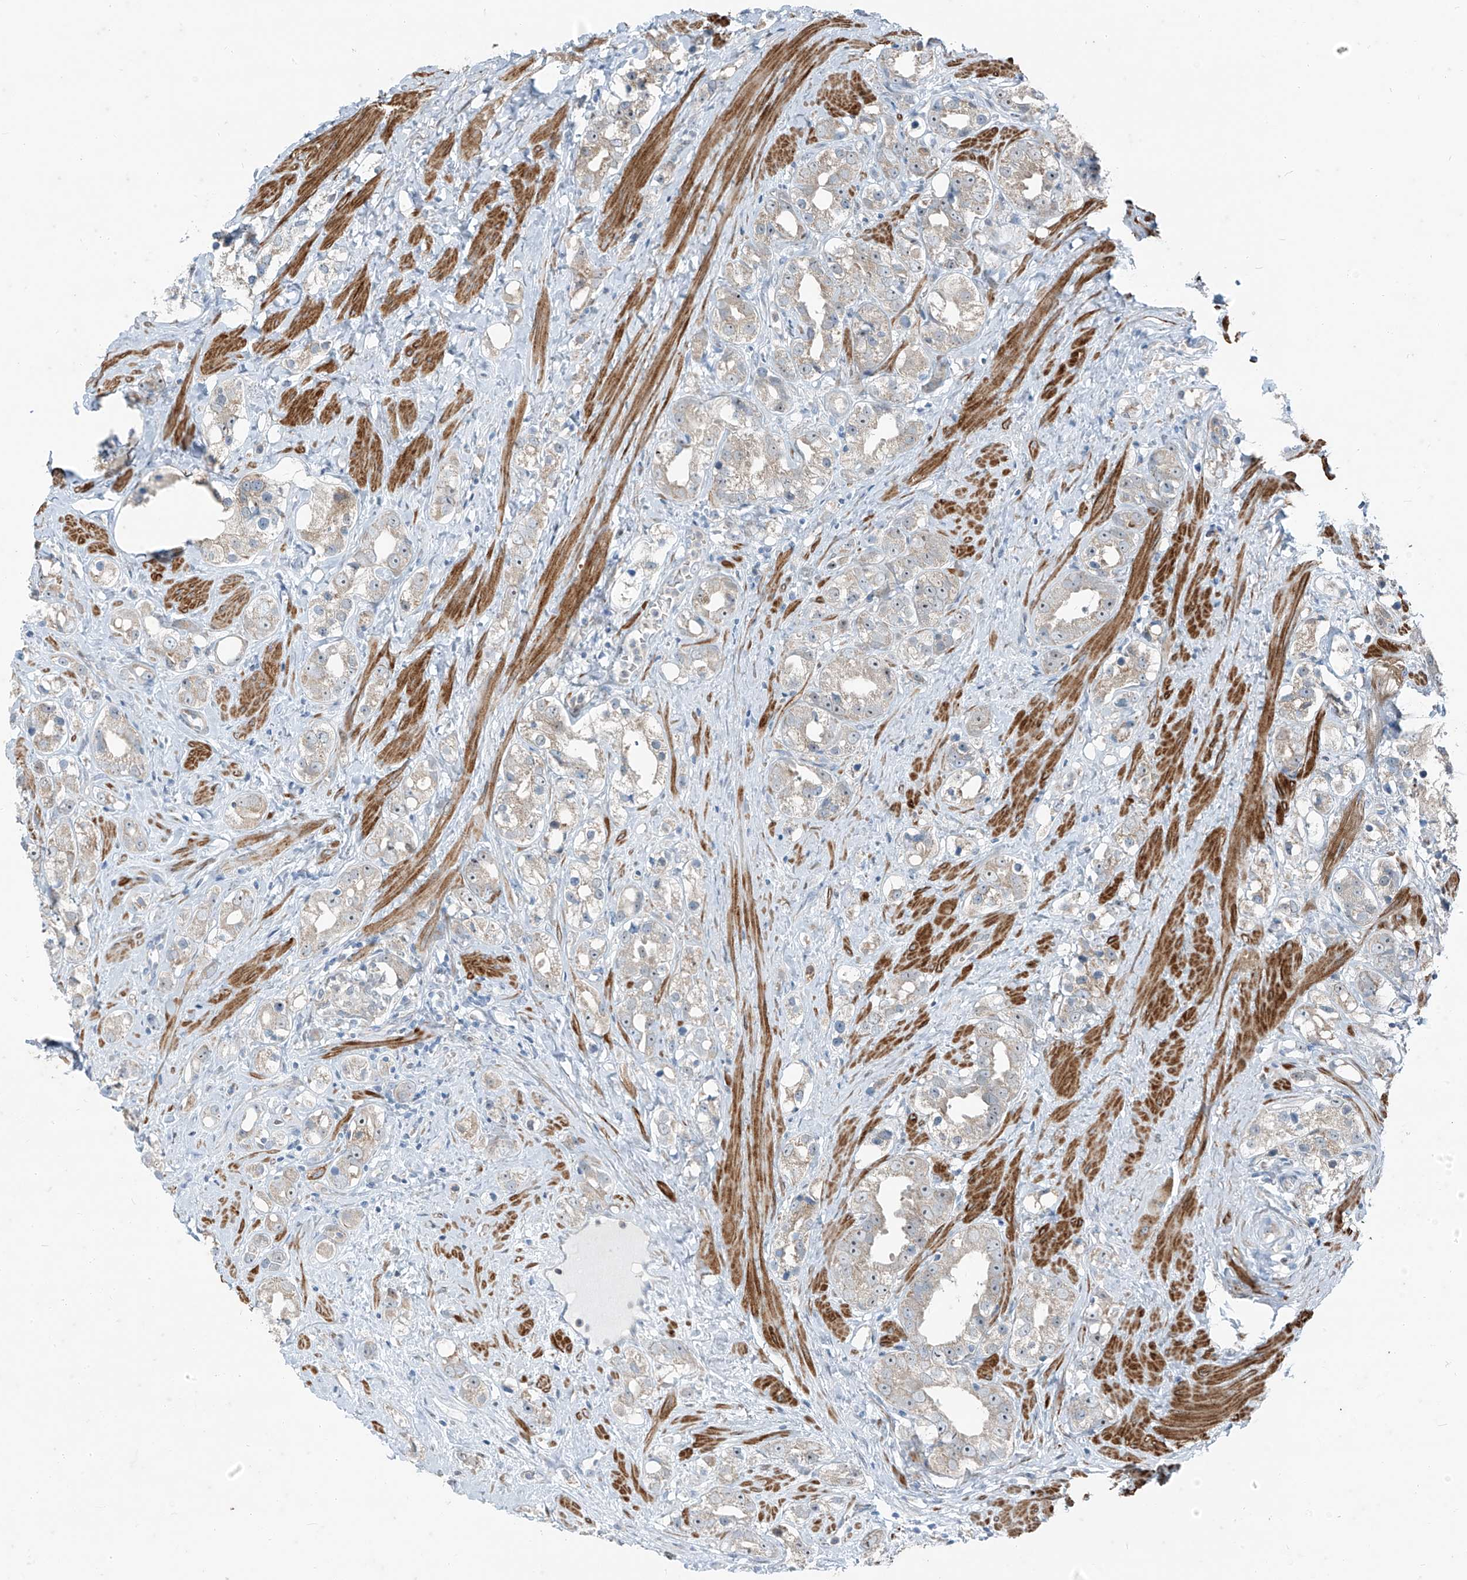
{"staining": {"intensity": "weak", "quantity": "<25%", "location": "cytoplasmic/membranous"}, "tissue": "prostate cancer", "cell_type": "Tumor cells", "image_type": "cancer", "snomed": [{"axis": "morphology", "description": "Adenocarcinoma, NOS"}, {"axis": "topography", "description": "Prostate"}], "caption": "Image shows no significant protein positivity in tumor cells of prostate cancer.", "gene": "PPCS", "patient": {"sex": "male", "age": 79}}